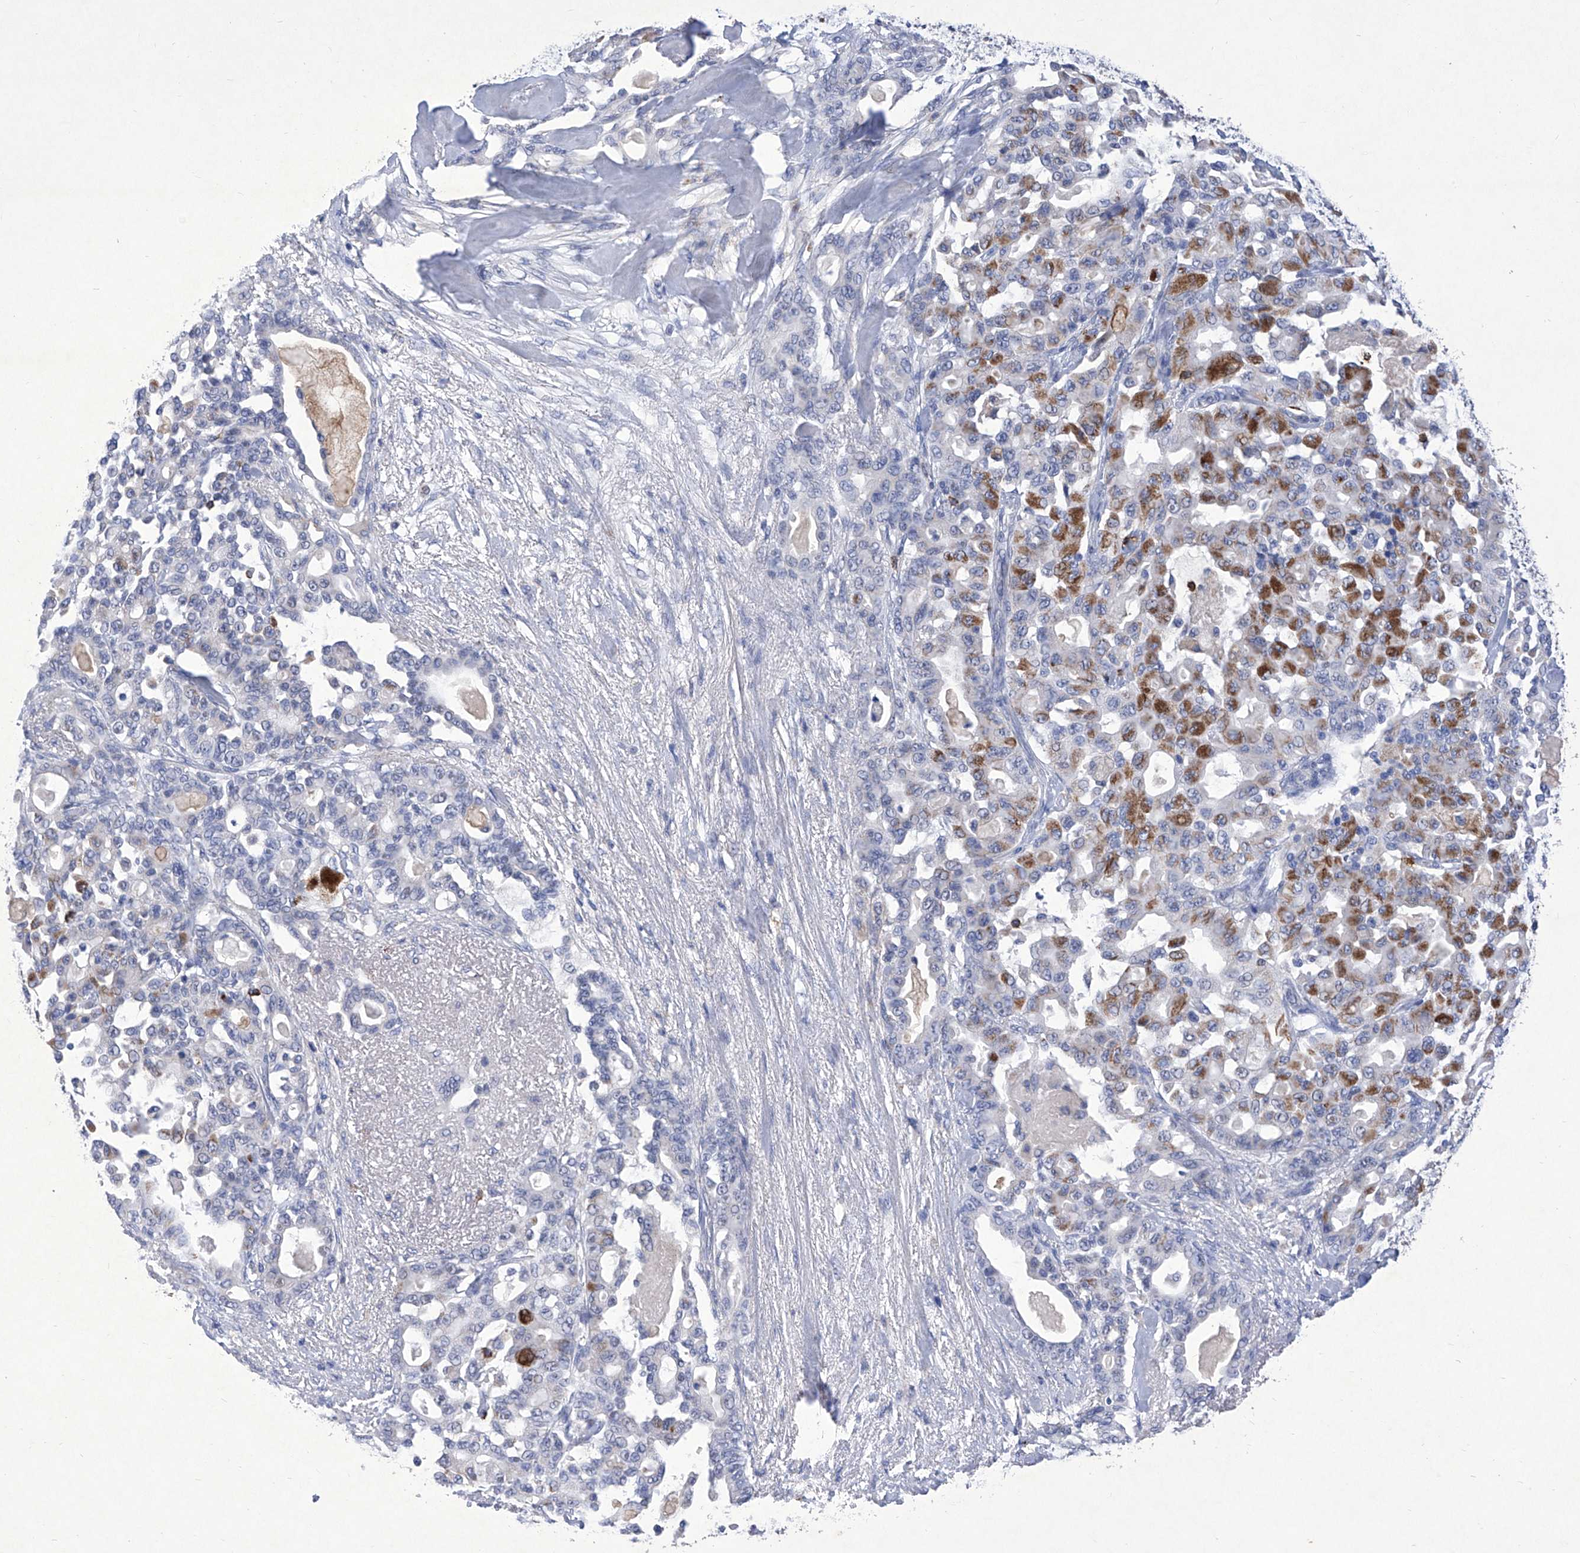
{"staining": {"intensity": "moderate", "quantity": "<25%", "location": "cytoplasmic/membranous"}, "tissue": "pancreatic cancer", "cell_type": "Tumor cells", "image_type": "cancer", "snomed": [{"axis": "morphology", "description": "Adenocarcinoma, NOS"}, {"axis": "topography", "description": "Pancreas"}], "caption": "Brown immunohistochemical staining in pancreatic cancer (adenocarcinoma) displays moderate cytoplasmic/membranous positivity in approximately <25% of tumor cells.", "gene": "IFNL2", "patient": {"sex": "male", "age": 63}}